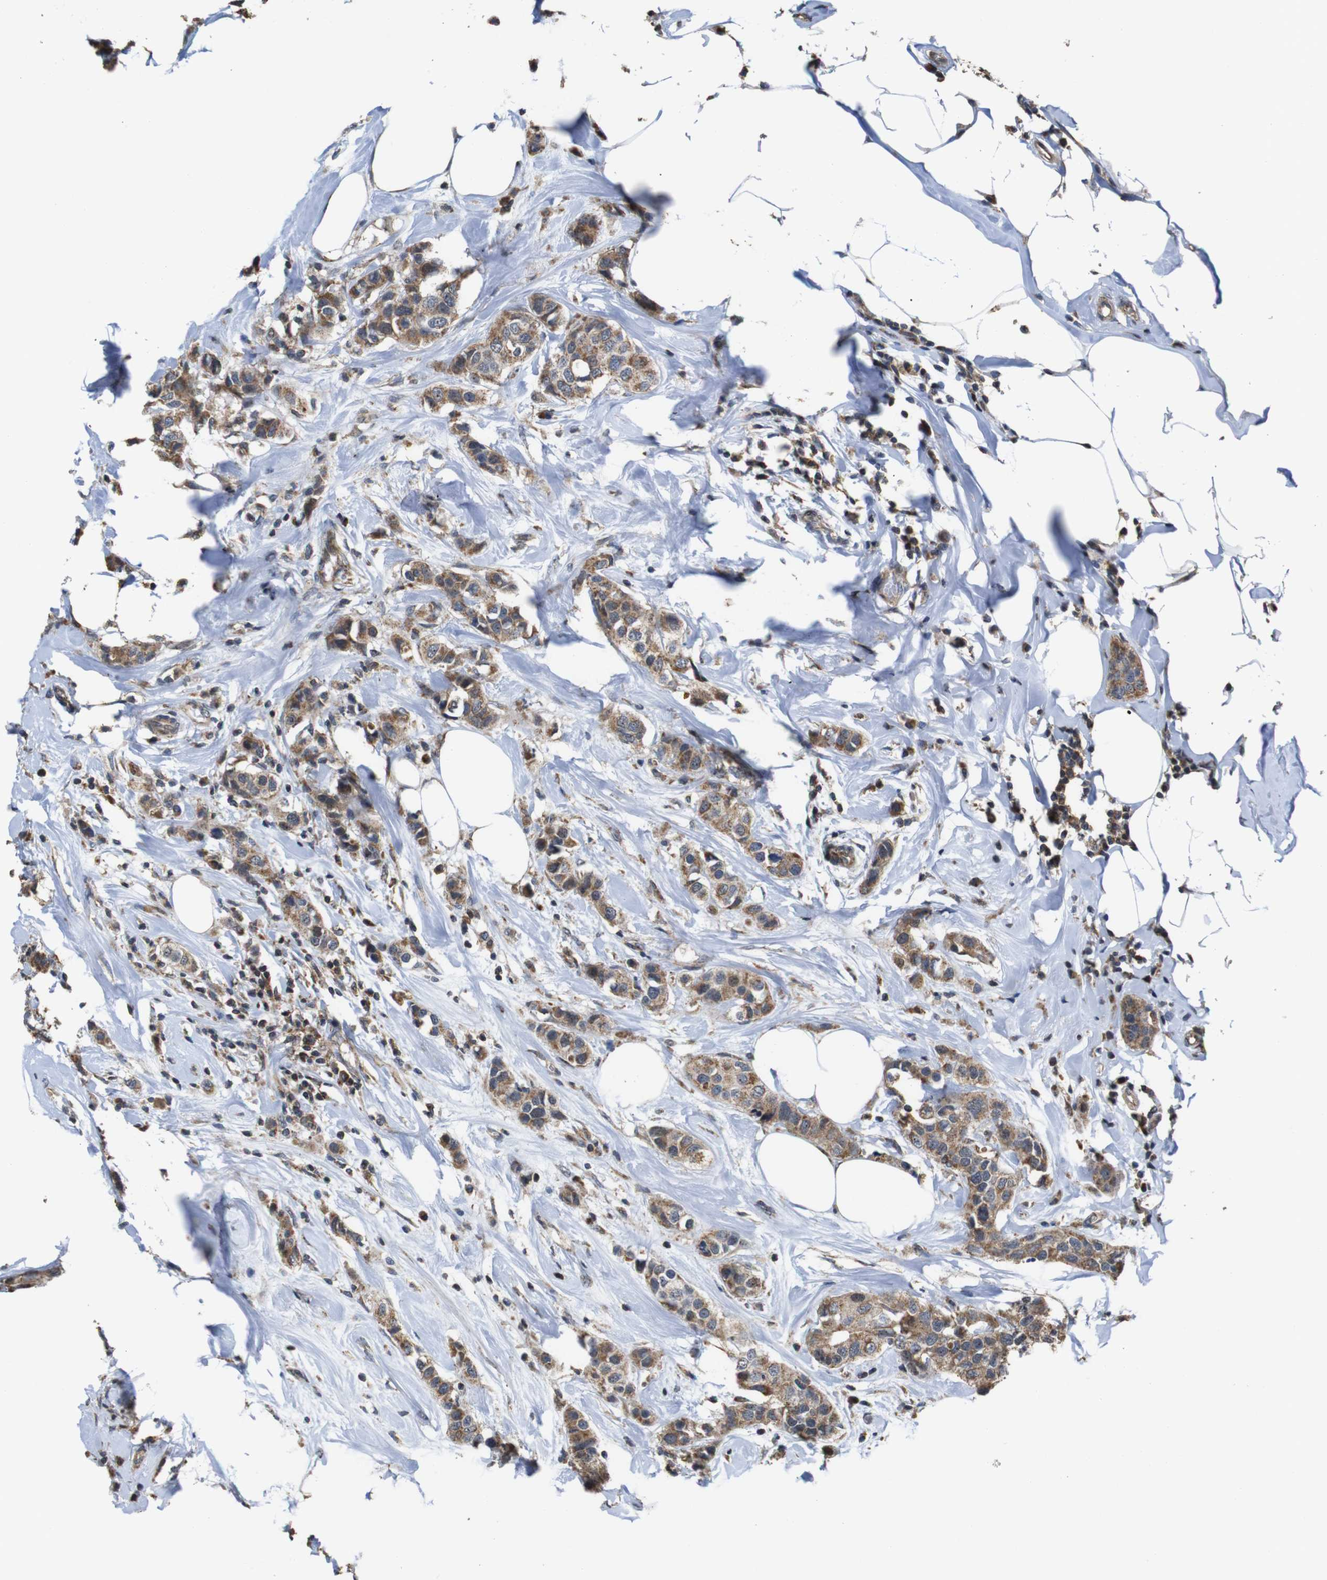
{"staining": {"intensity": "moderate", "quantity": ">75%", "location": "cytoplasmic/membranous"}, "tissue": "breast cancer", "cell_type": "Tumor cells", "image_type": "cancer", "snomed": [{"axis": "morphology", "description": "Normal tissue, NOS"}, {"axis": "morphology", "description": "Duct carcinoma"}, {"axis": "topography", "description": "Breast"}], "caption": "This photomicrograph reveals infiltrating ductal carcinoma (breast) stained with immunohistochemistry to label a protein in brown. The cytoplasmic/membranous of tumor cells show moderate positivity for the protein. Nuclei are counter-stained blue.", "gene": "SNN", "patient": {"sex": "female", "age": 50}}